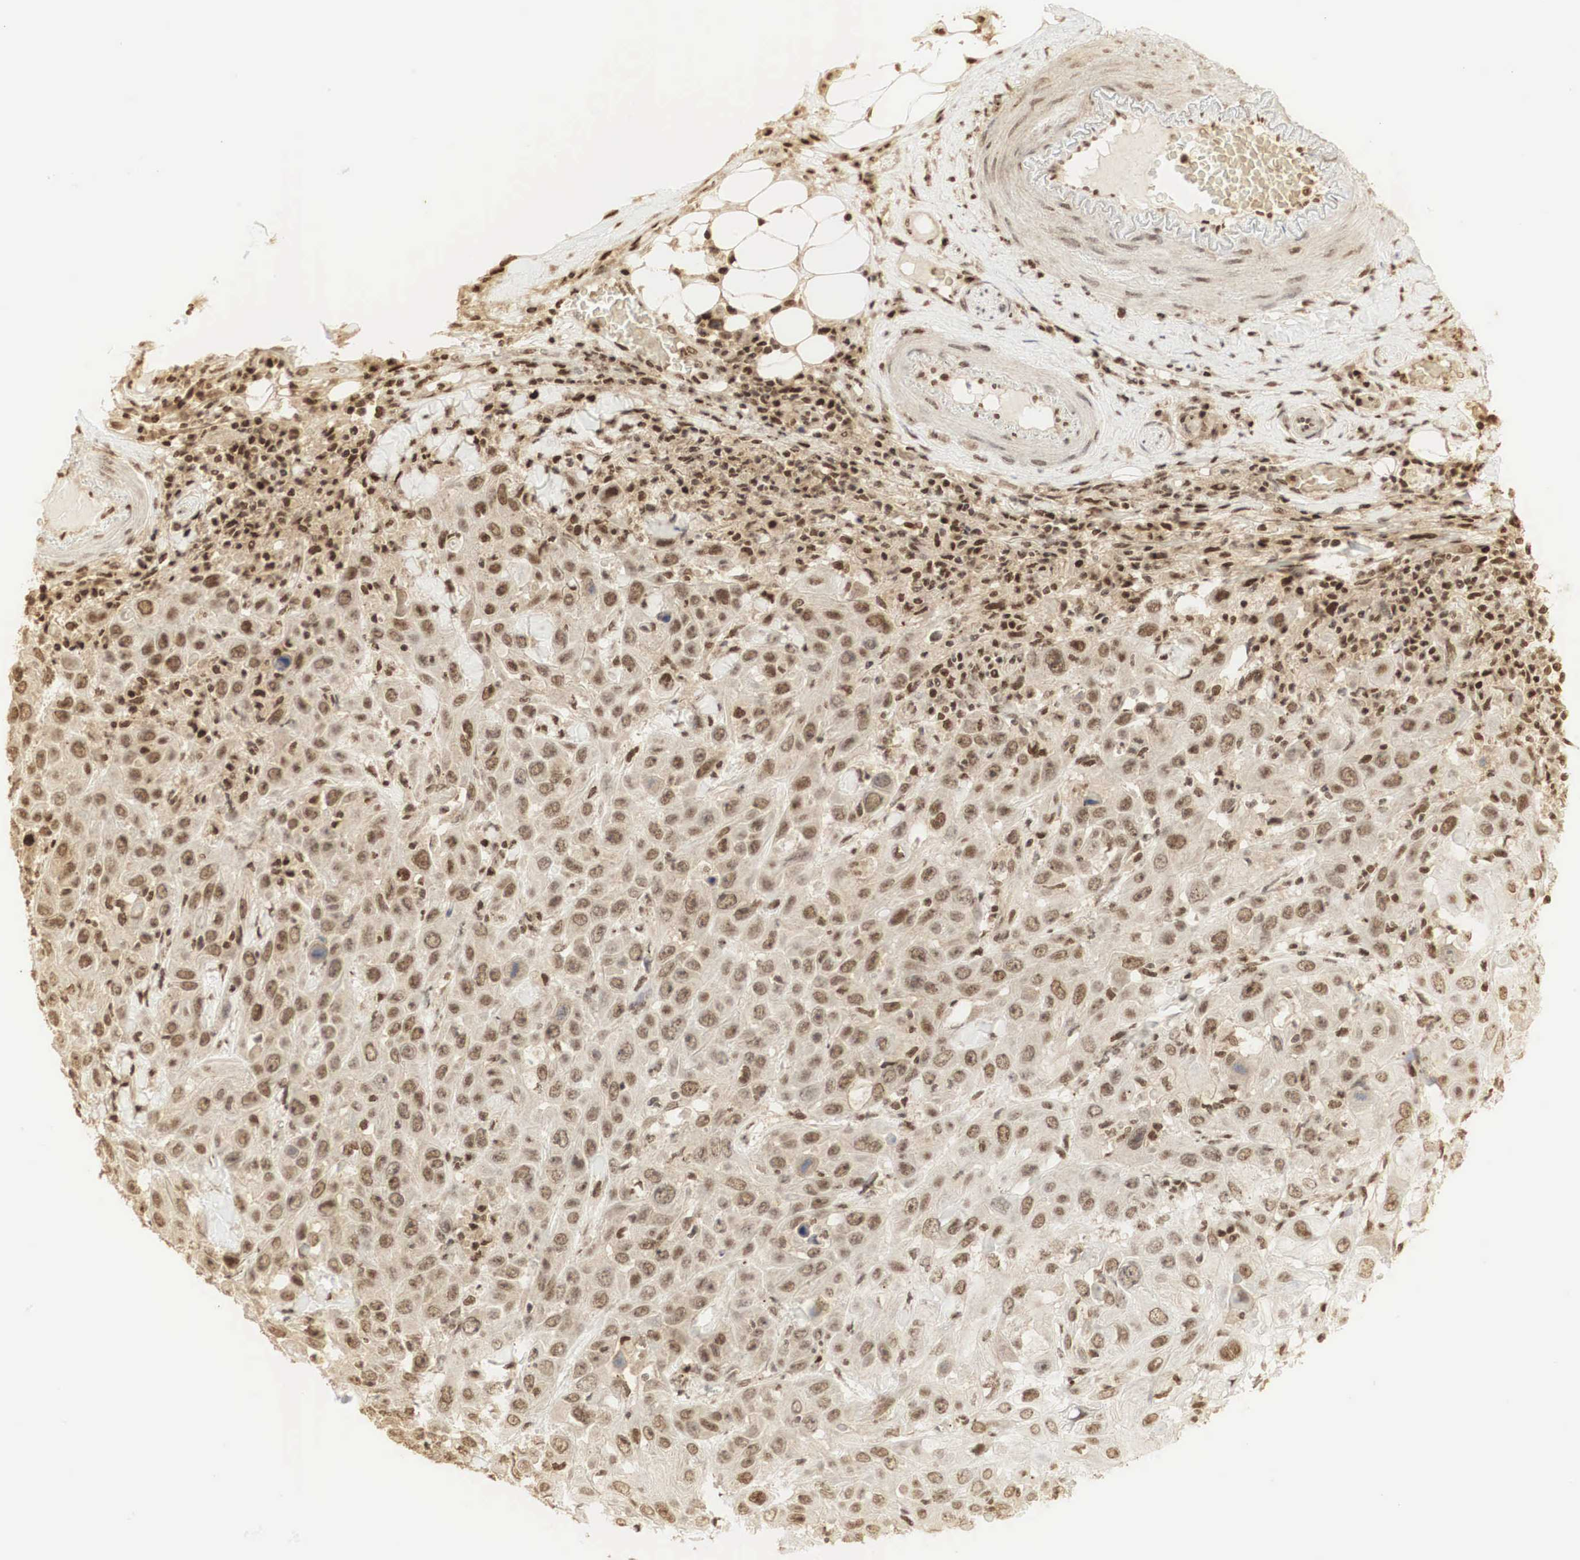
{"staining": {"intensity": "moderate", "quantity": ">75%", "location": "cytoplasmic/membranous,nuclear"}, "tissue": "skin cancer", "cell_type": "Tumor cells", "image_type": "cancer", "snomed": [{"axis": "morphology", "description": "Squamous cell carcinoma, NOS"}, {"axis": "topography", "description": "Skin"}], "caption": "A brown stain labels moderate cytoplasmic/membranous and nuclear positivity of a protein in skin cancer tumor cells.", "gene": "RNF113A", "patient": {"sex": "male", "age": 84}}